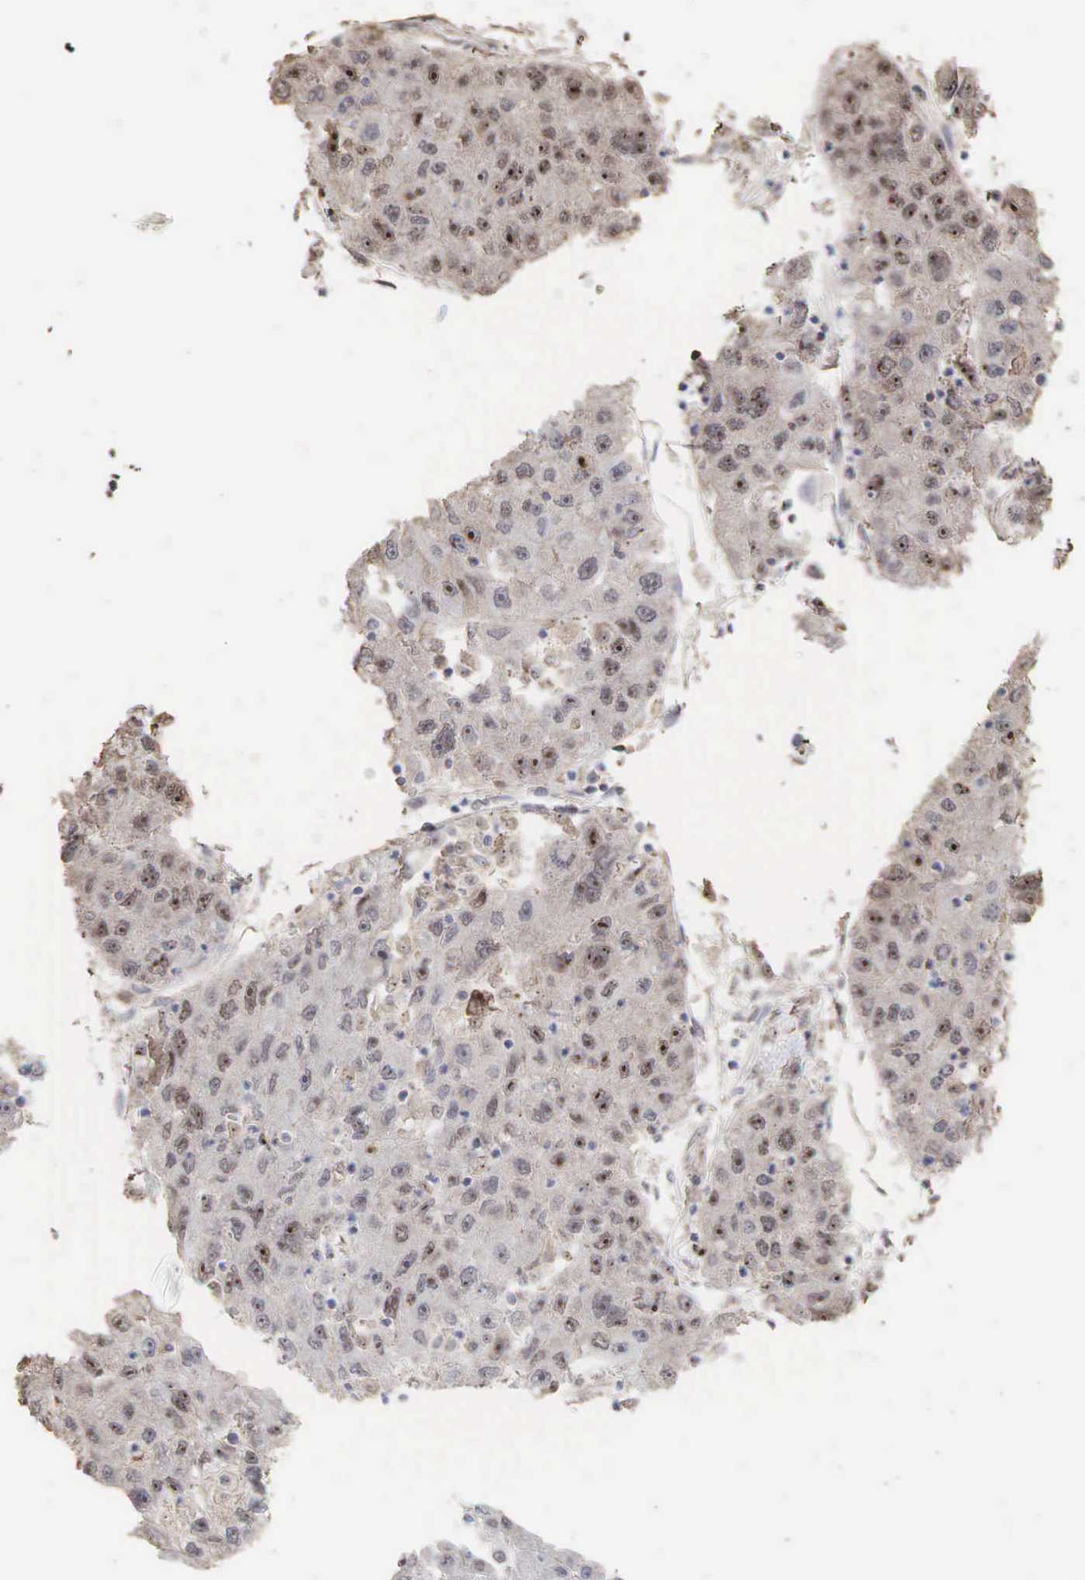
{"staining": {"intensity": "strong", "quantity": "25%-75%", "location": "cytoplasmic/membranous,nuclear"}, "tissue": "liver cancer", "cell_type": "Tumor cells", "image_type": "cancer", "snomed": [{"axis": "morphology", "description": "Carcinoma, Hepatocellular, NOS"}, {"axis": "topography", "description": "Liver"}], "caption": "This histopathology image displays immunohistochemistry (IHC) staining of hepatocellular carcinoma (liver), with high strong cytoplasmic/membranous and nuclear expression in approximately 25%-75% of tumor cells.", "gene": "DKC1", "patient": {"sex": "male", "age": 49}}